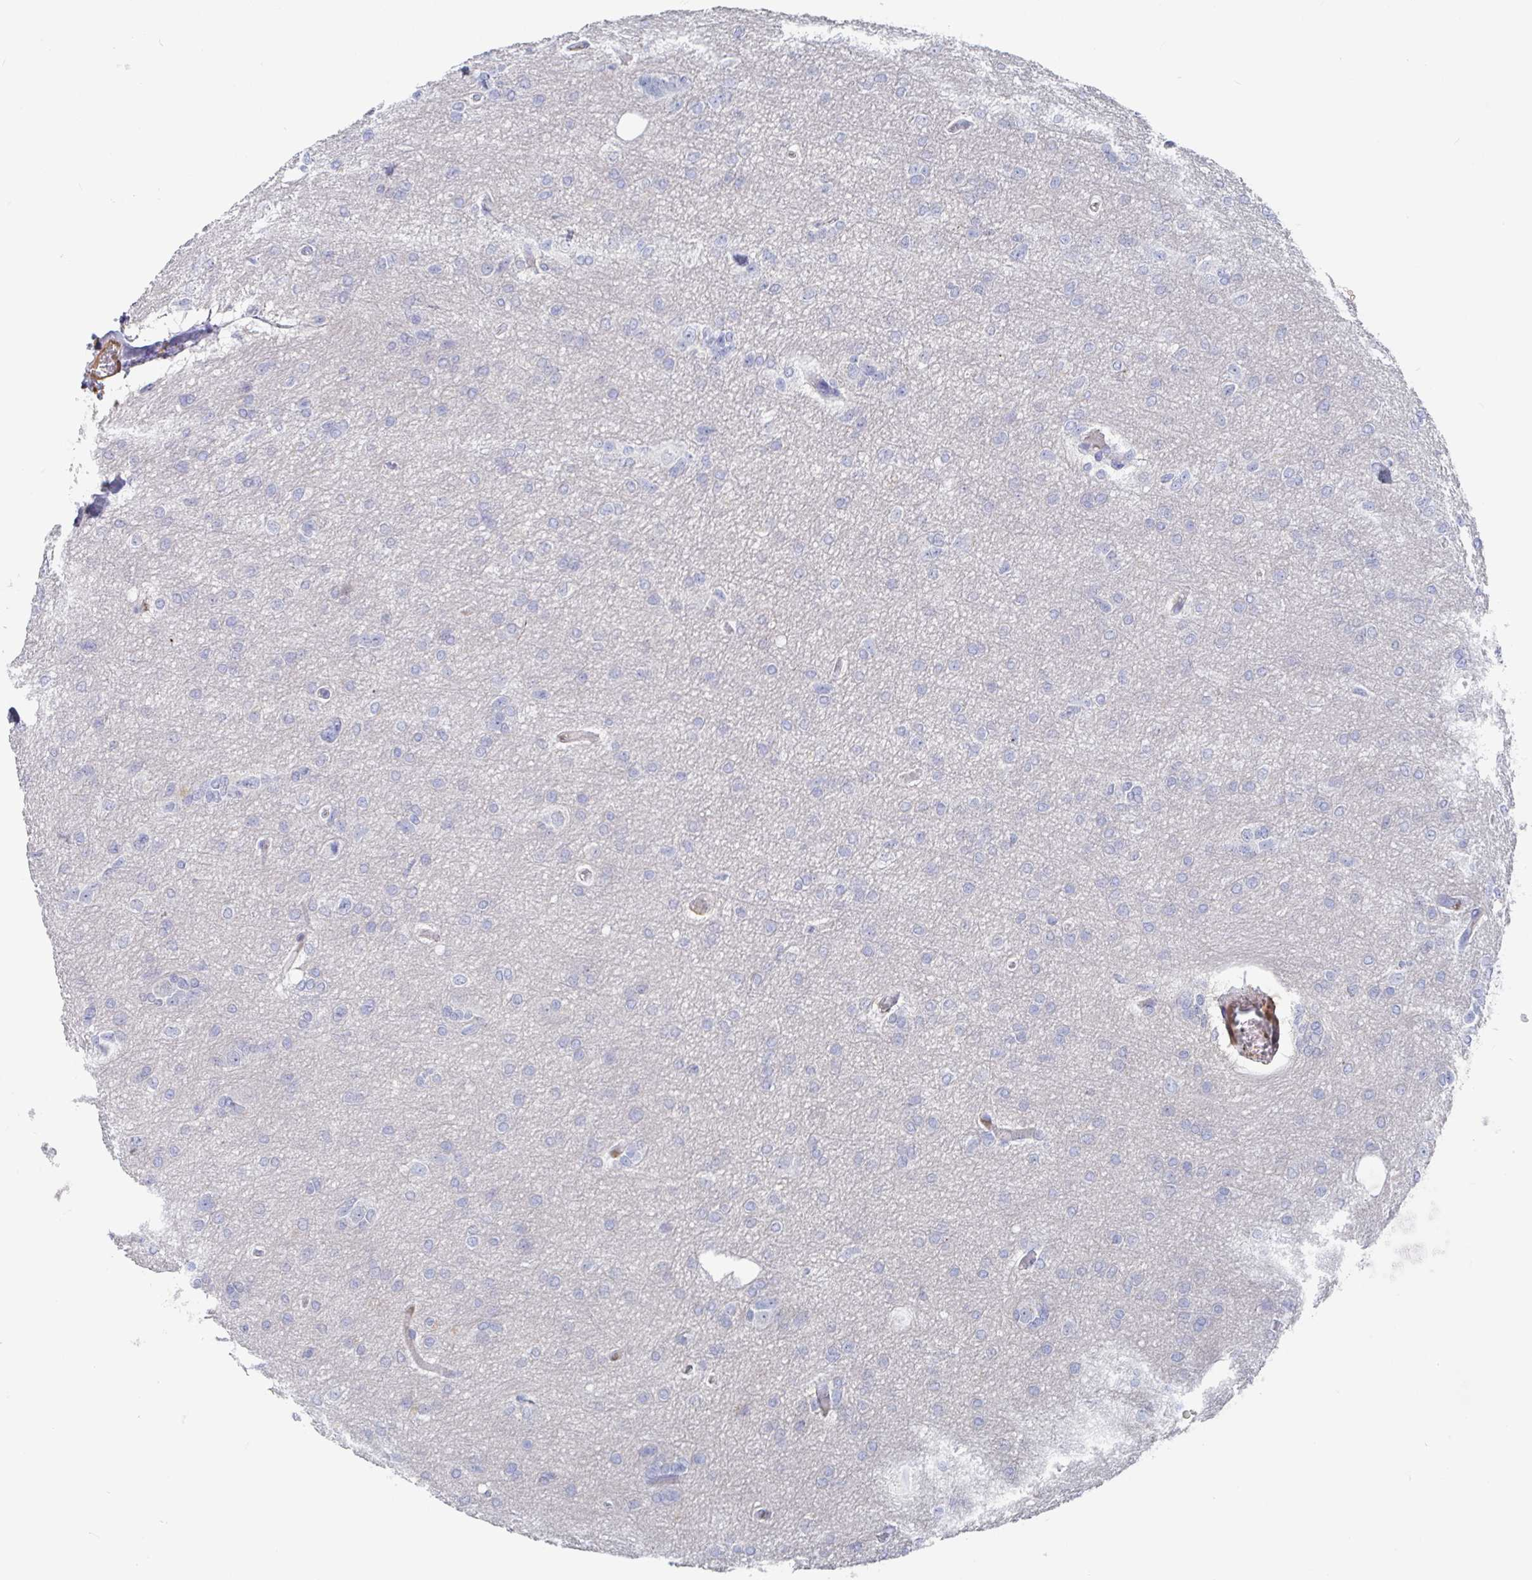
{"staining": {"intensity": "negative", "quantity": "none", "location": "none"}, "tissue": "glioma", "cell_type": "Tumor cells", "image_type": "cancer", "snomed": [{"axis": "morphology", "description": "Glioma, malignant, Low grade"}, {"axis": "topography", "description": "Brain"}], "caption": "This is an immunohistochemistry (IHC) histopathology image of malignant glioma (low-grade). There is no positivity in tumor cells.", "gene": "GPR148", "patient": {"sex": "male", "age": 26}}